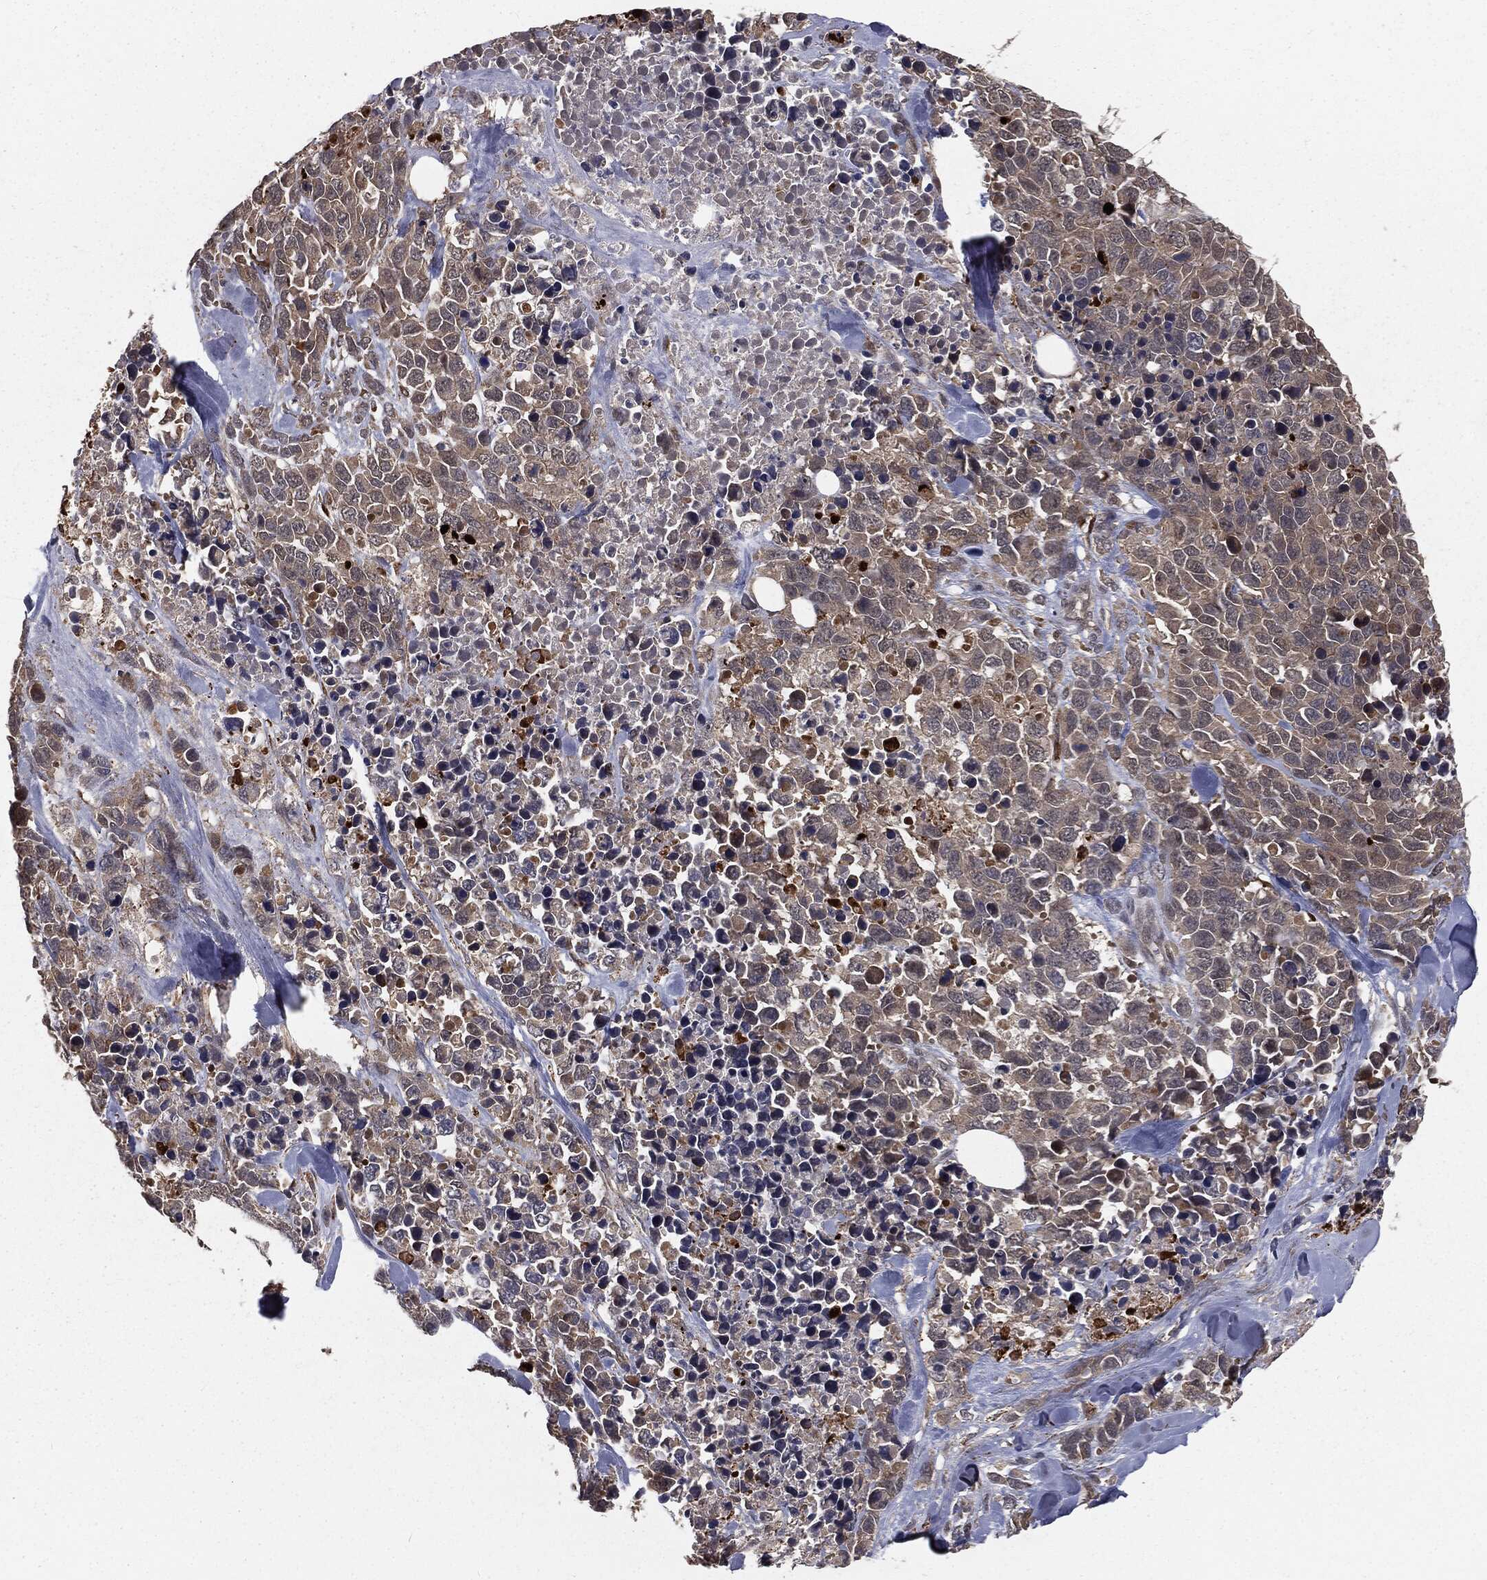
{"staining": {"intensity": "weak", "quantity": ">75%", "location": "cytoplasmic/membranous"}, "tissue": "melanoma", "cell_type": "Tumor cells", "image_type": "cancer", "snomed": [{"axis": "morphology", "description": "Malignant melanoma, Metastatic site"}, {"axis": "topography", "description": "Skin"}], "caption": "Immunohistochemistry (IHC) histopathology image of neoplastic tissue: melanoma stained using immunohistochemistry demonstrates low levels of weak protein expression localized specifically in the cytoplasmic/membranous of tumor cells, appearing as a cytoplasmic/membranous brown color.", "gene": "FBXO7", "patient": {"sex": "male", "age": 84}}